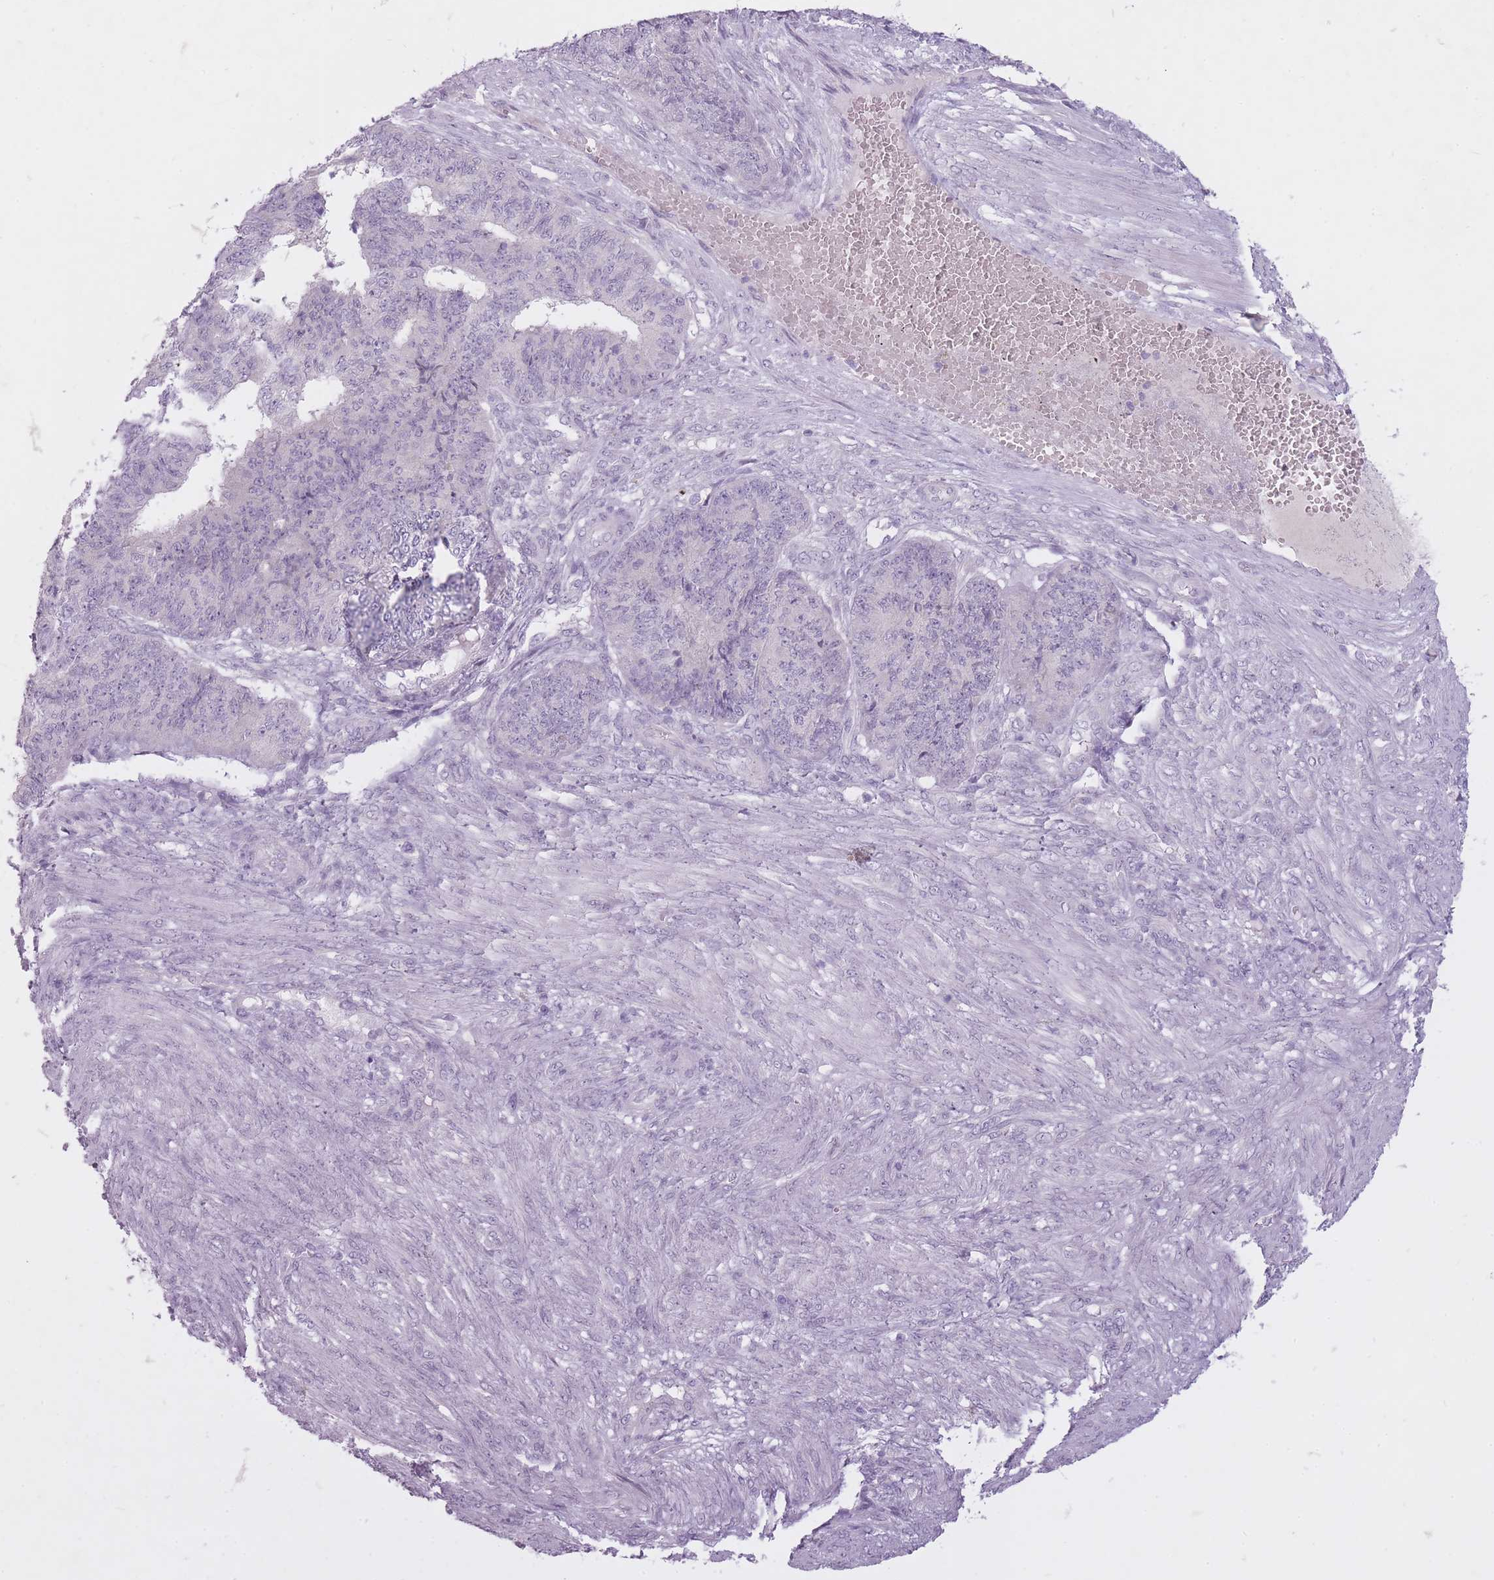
{"staining": {"intensity": "negative", "quantity": "none", "location": "none"}, "tissue": "endometrial cancer", "cell_type": "Tumor cells", "image_type": "cancer", "snomed": [{"axis": "morphology", "description": "Adenocarcinoma, NOS"}, {"axis": "topography", "description": "Endometrium"}], "caption": "Endometrial cancer stained for a protein using immunohistochemistry (IHC) shows no staining tumor cells.", "gene": "FAM43B", "patient": {"sex": "female", "age": 32}}